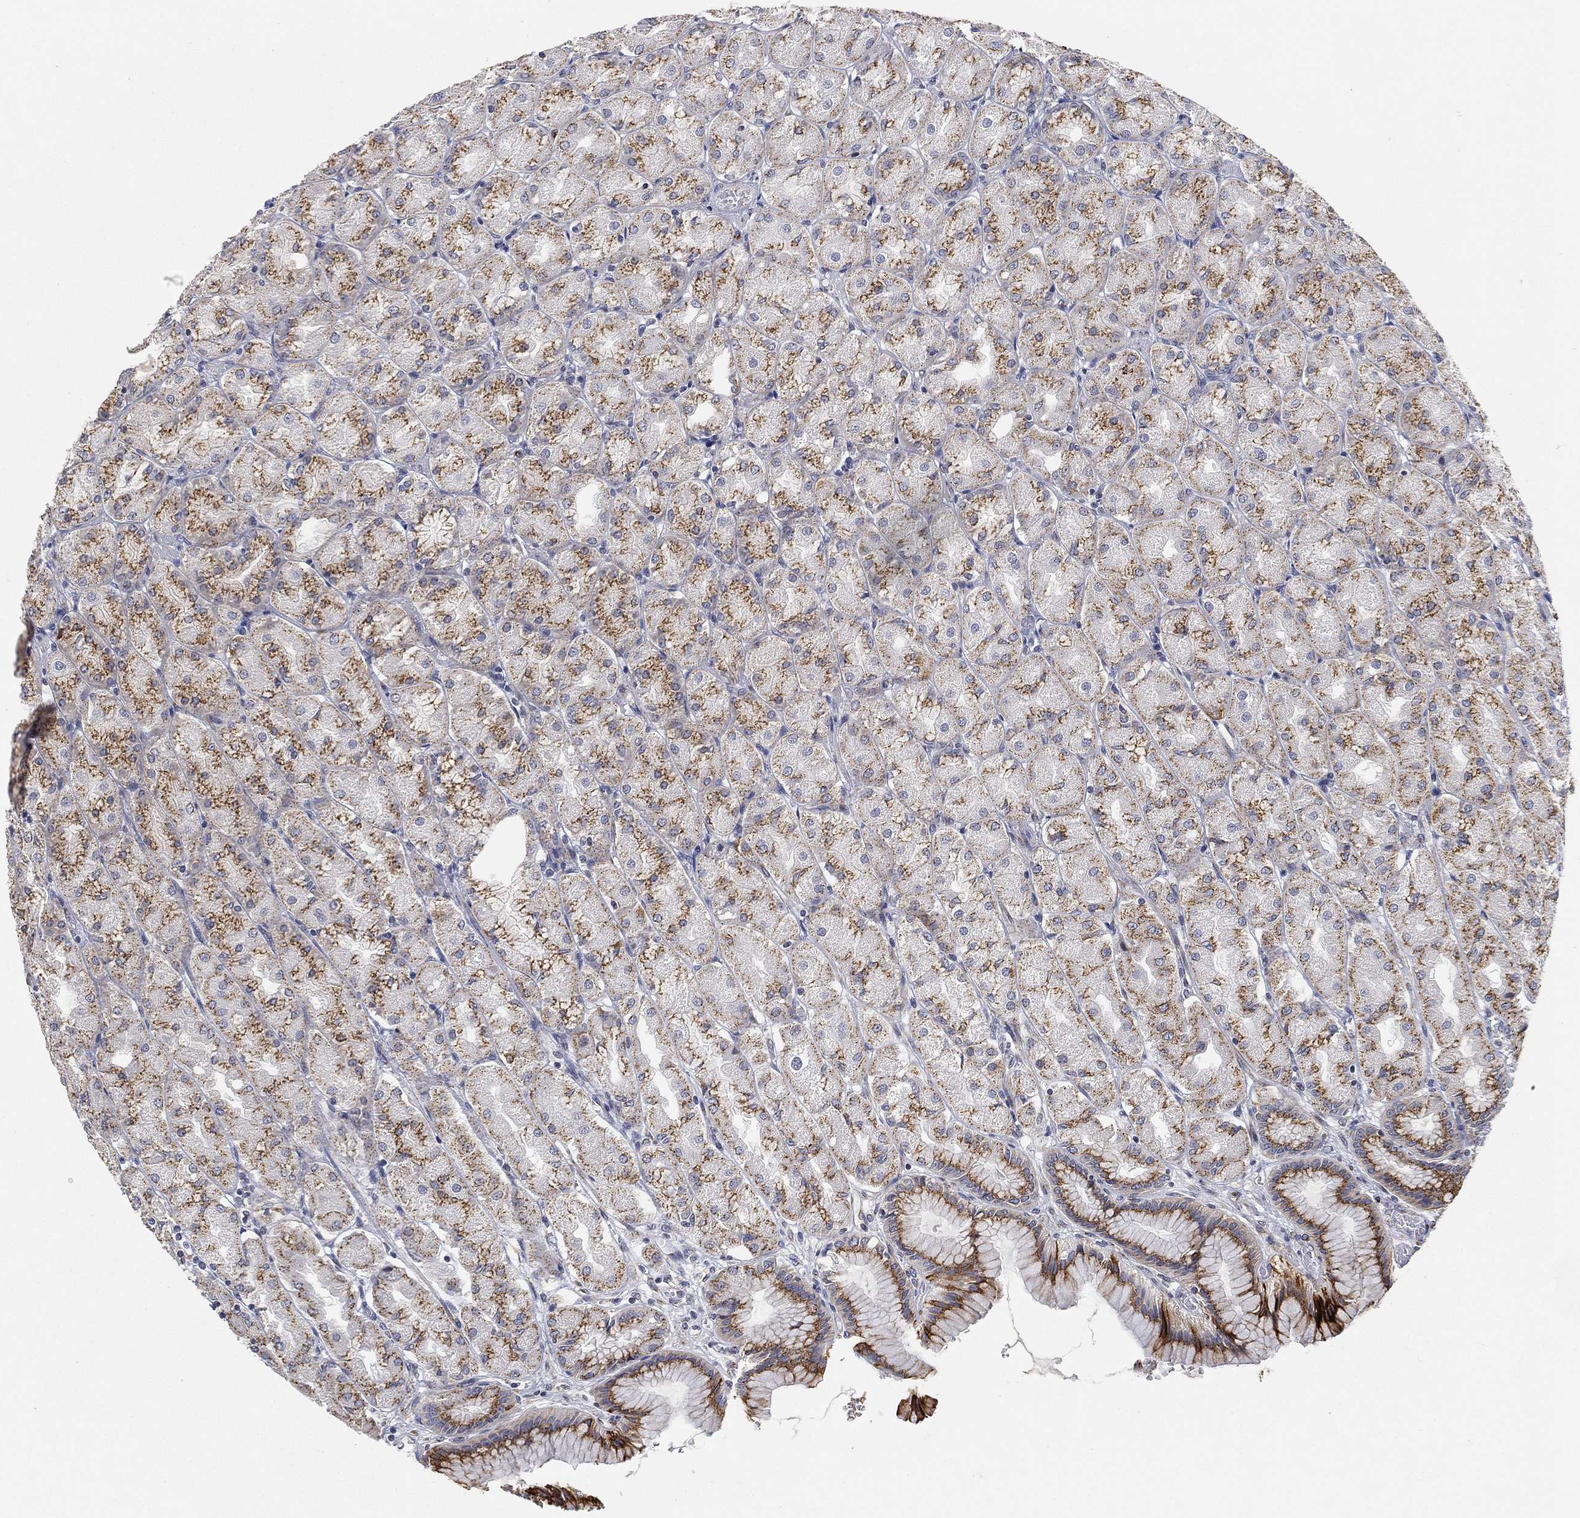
{"staining": {"intensity": "strong", "quantity": "25%-75%", "location": "cytoplasmic/membranous"}, "tissue": "stomach", "cell_type": "Glandular cells", "image_type": "normal", "snomed": [{"axis": "morphology", "description": "Normal tissue, NOS"}, {"axis": "morphology", "description": "Adenocarcinoma, NOS"}, {"axis": "morphology", "description": "Adenocarcinoma, High grade"}, {"axis": "topography", "description": "Stomach, upper"}, {"axis": "topography", "description": "Stomach"}], "caption": "A brown stain labels strong cytoplasmic/membranous staining of a protein in glandular cells of benign human stomach.", "gene": "TICAM1", "patient": {"sex": "female", "age": 65}}